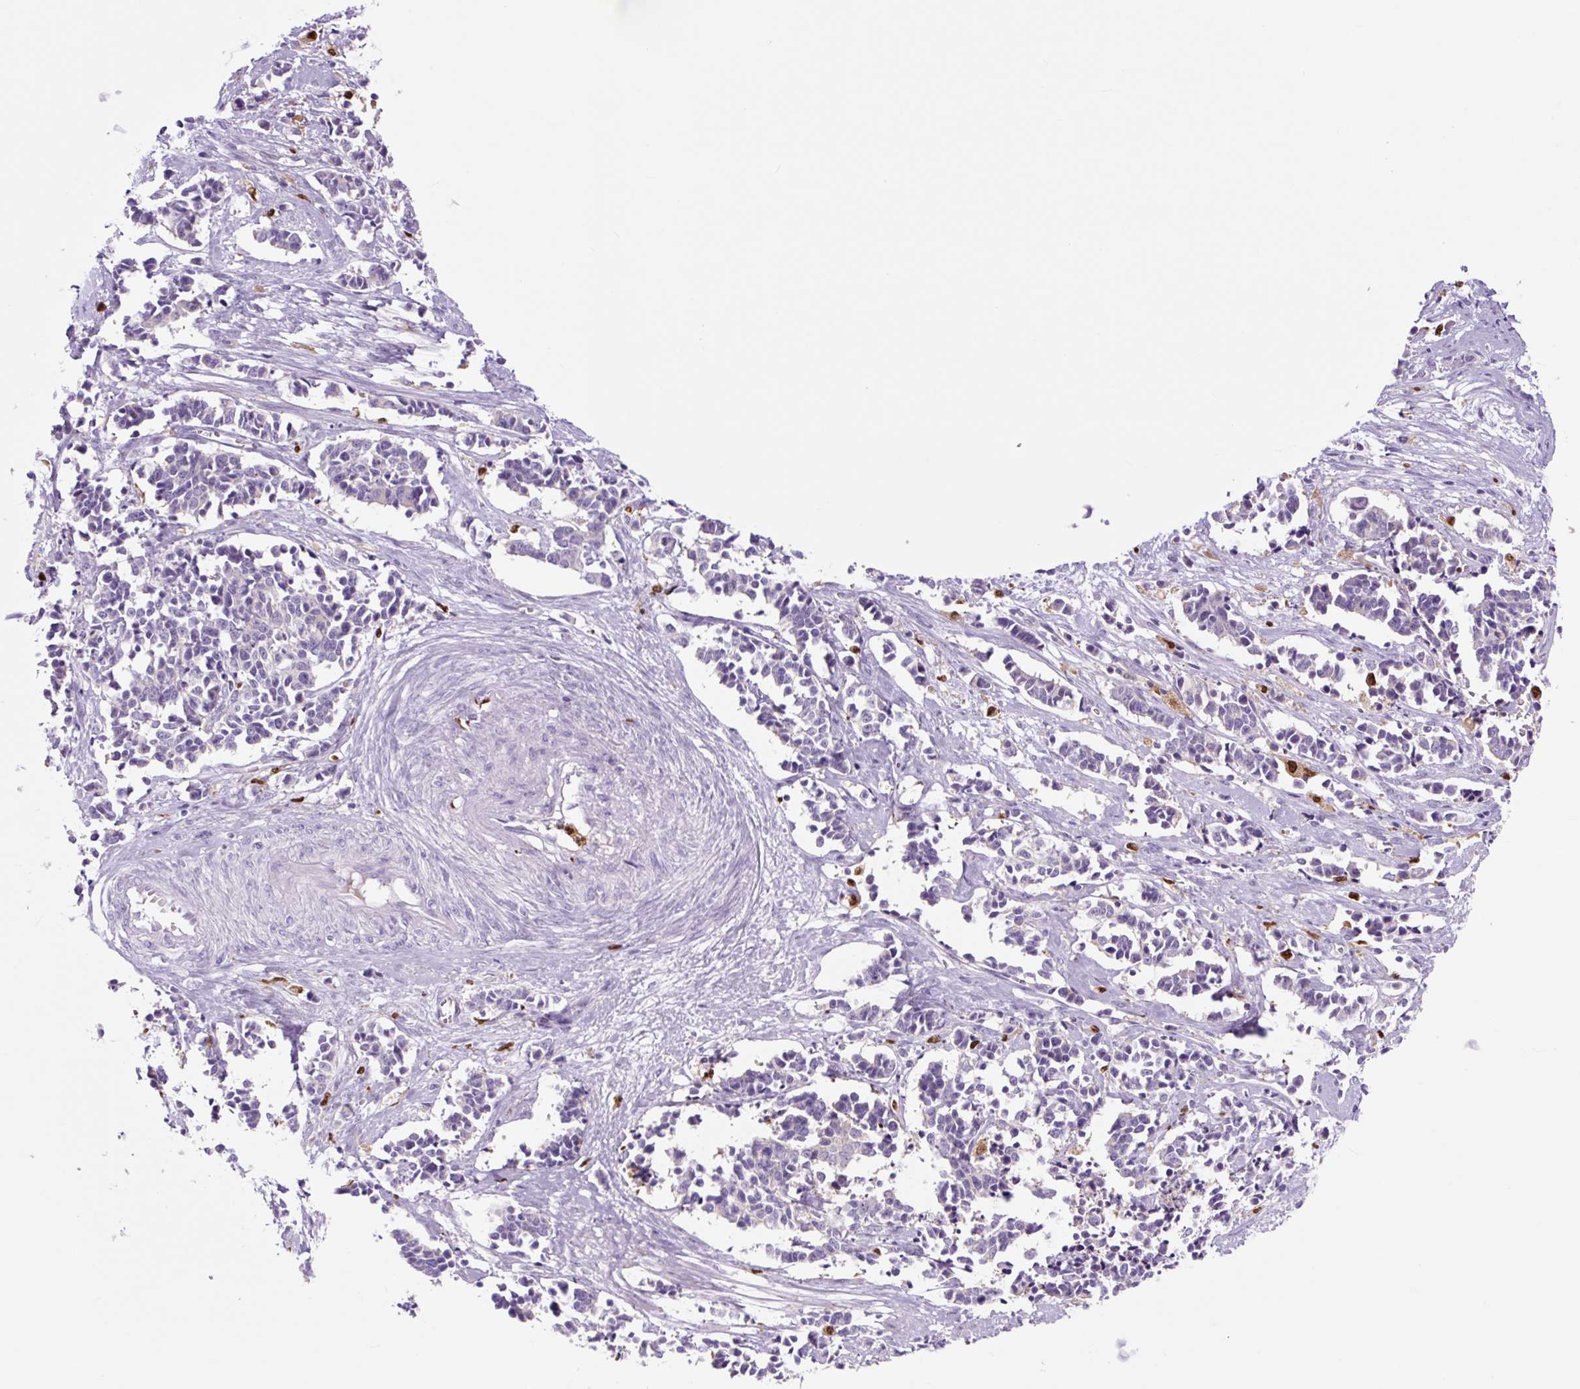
{"staining": {"intensity": "negative", "quantity": "none", "location": "none"}, "tissue": "cervical cancer", "cell_type": "Tumor cells", "image_type": "cancer", "snomed": [{"axis": "morphology", "description": "Normal tissue, NOS"}, {"axis": "morphology", "description": "Squamous cell carcinoma, NOS"}, {"axis": "topography", "description": "Cervix"}], "caption": "Immunohistochemical staining of cervical cancer (squamous cell carcinoma) displays no significant expression in tumor cells.", "gene": "SPI1", "patient": {"sex": "female", "age": 35}}